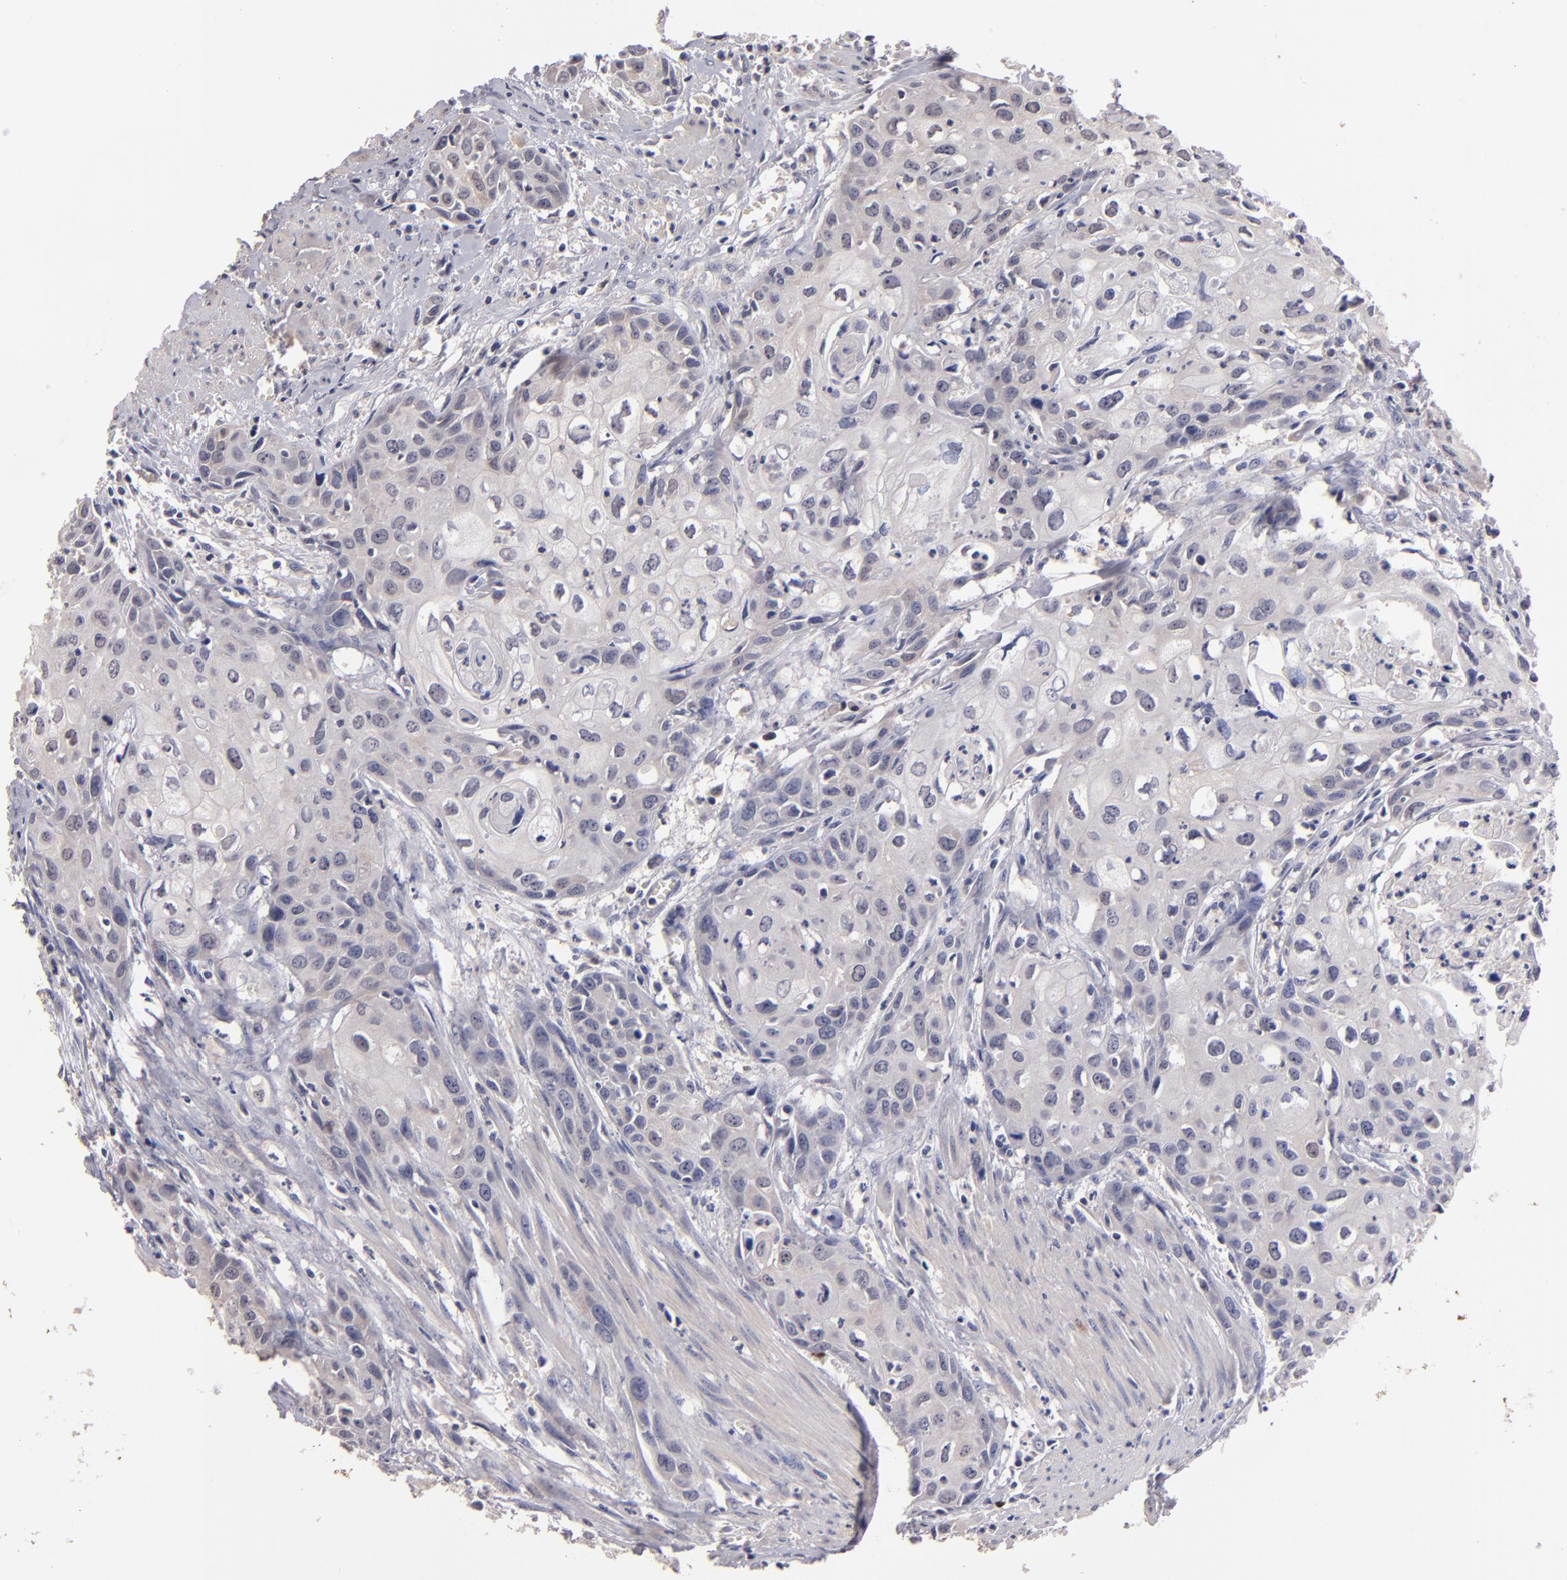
{"staining": {"intensity": "negative", "quantity": "none", "location": "none"}, "tissue": "urothelial cancer", "cell_type": "Tumor cells", "image_type": "cancer", "snomed": [{"axis": "morphology", "description": "Urothelial carcinoma, High grade"}, {"axis": "topography", "description": "Urinary bladder"}], "caption": "IHC of urothelial cancer exhibits no expression in tumor cells.", "gene": "S100A1", "patient": {"sex": "male", "age": 54}}